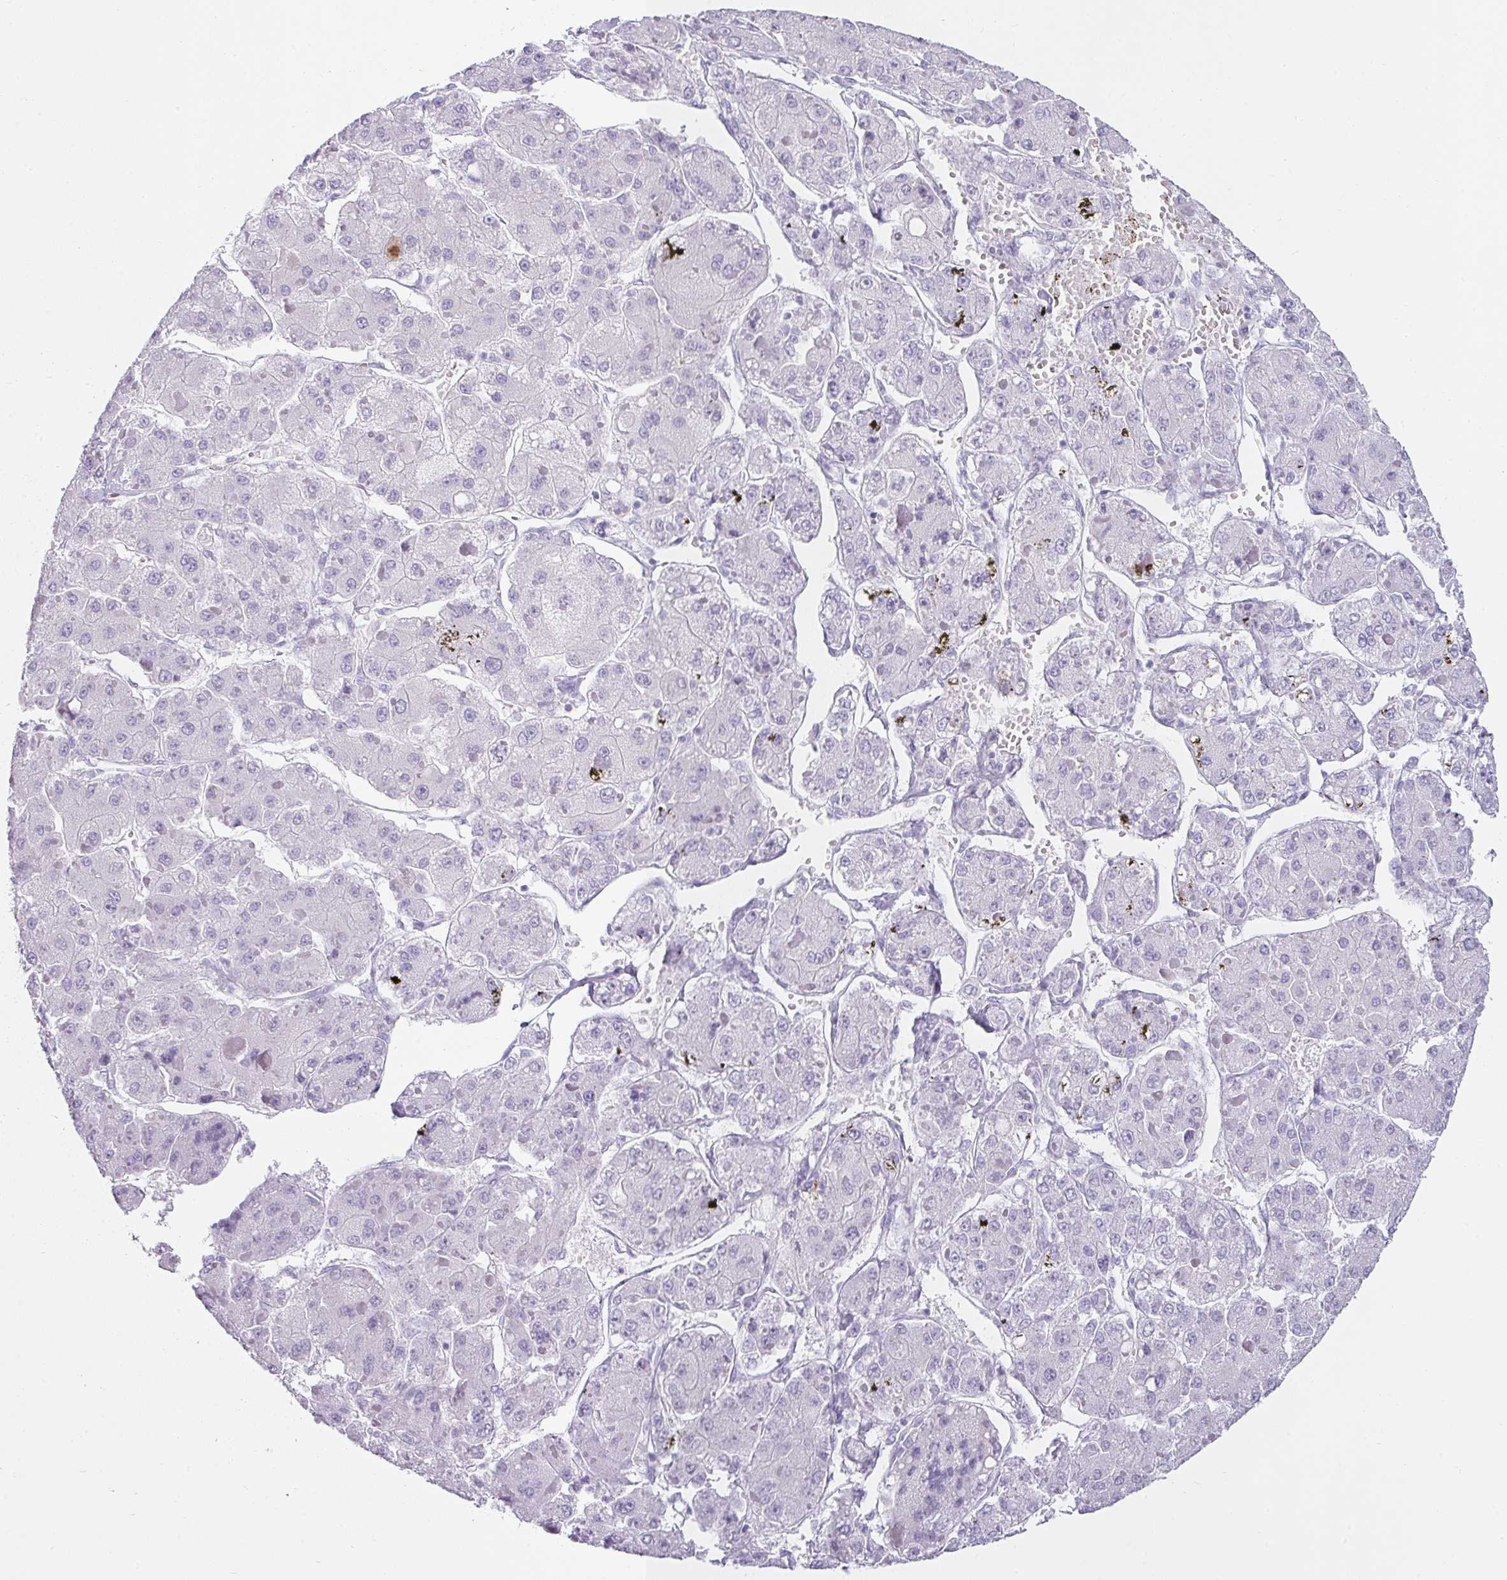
{"staining": {"intensity": "negative", "quantity": "none", "location": "none"}, "tissue": "liver cancer", "cell_type": "Tumor cells", "image_type": "cancer", "snomed": [{"axis": "morphology", "description": "Carcinoma, Hepatocellular, NOS"}, {"axis": "topography", "description": "Liver"}], "caption": "This is a histopathology image of immunohistochemistry (IHC) staining of hepatocellular carcinoma (liver), which shows no expression in tumor cells.", "gene": "VCY1B", "patient": {"sex": "female", "age": 73}}